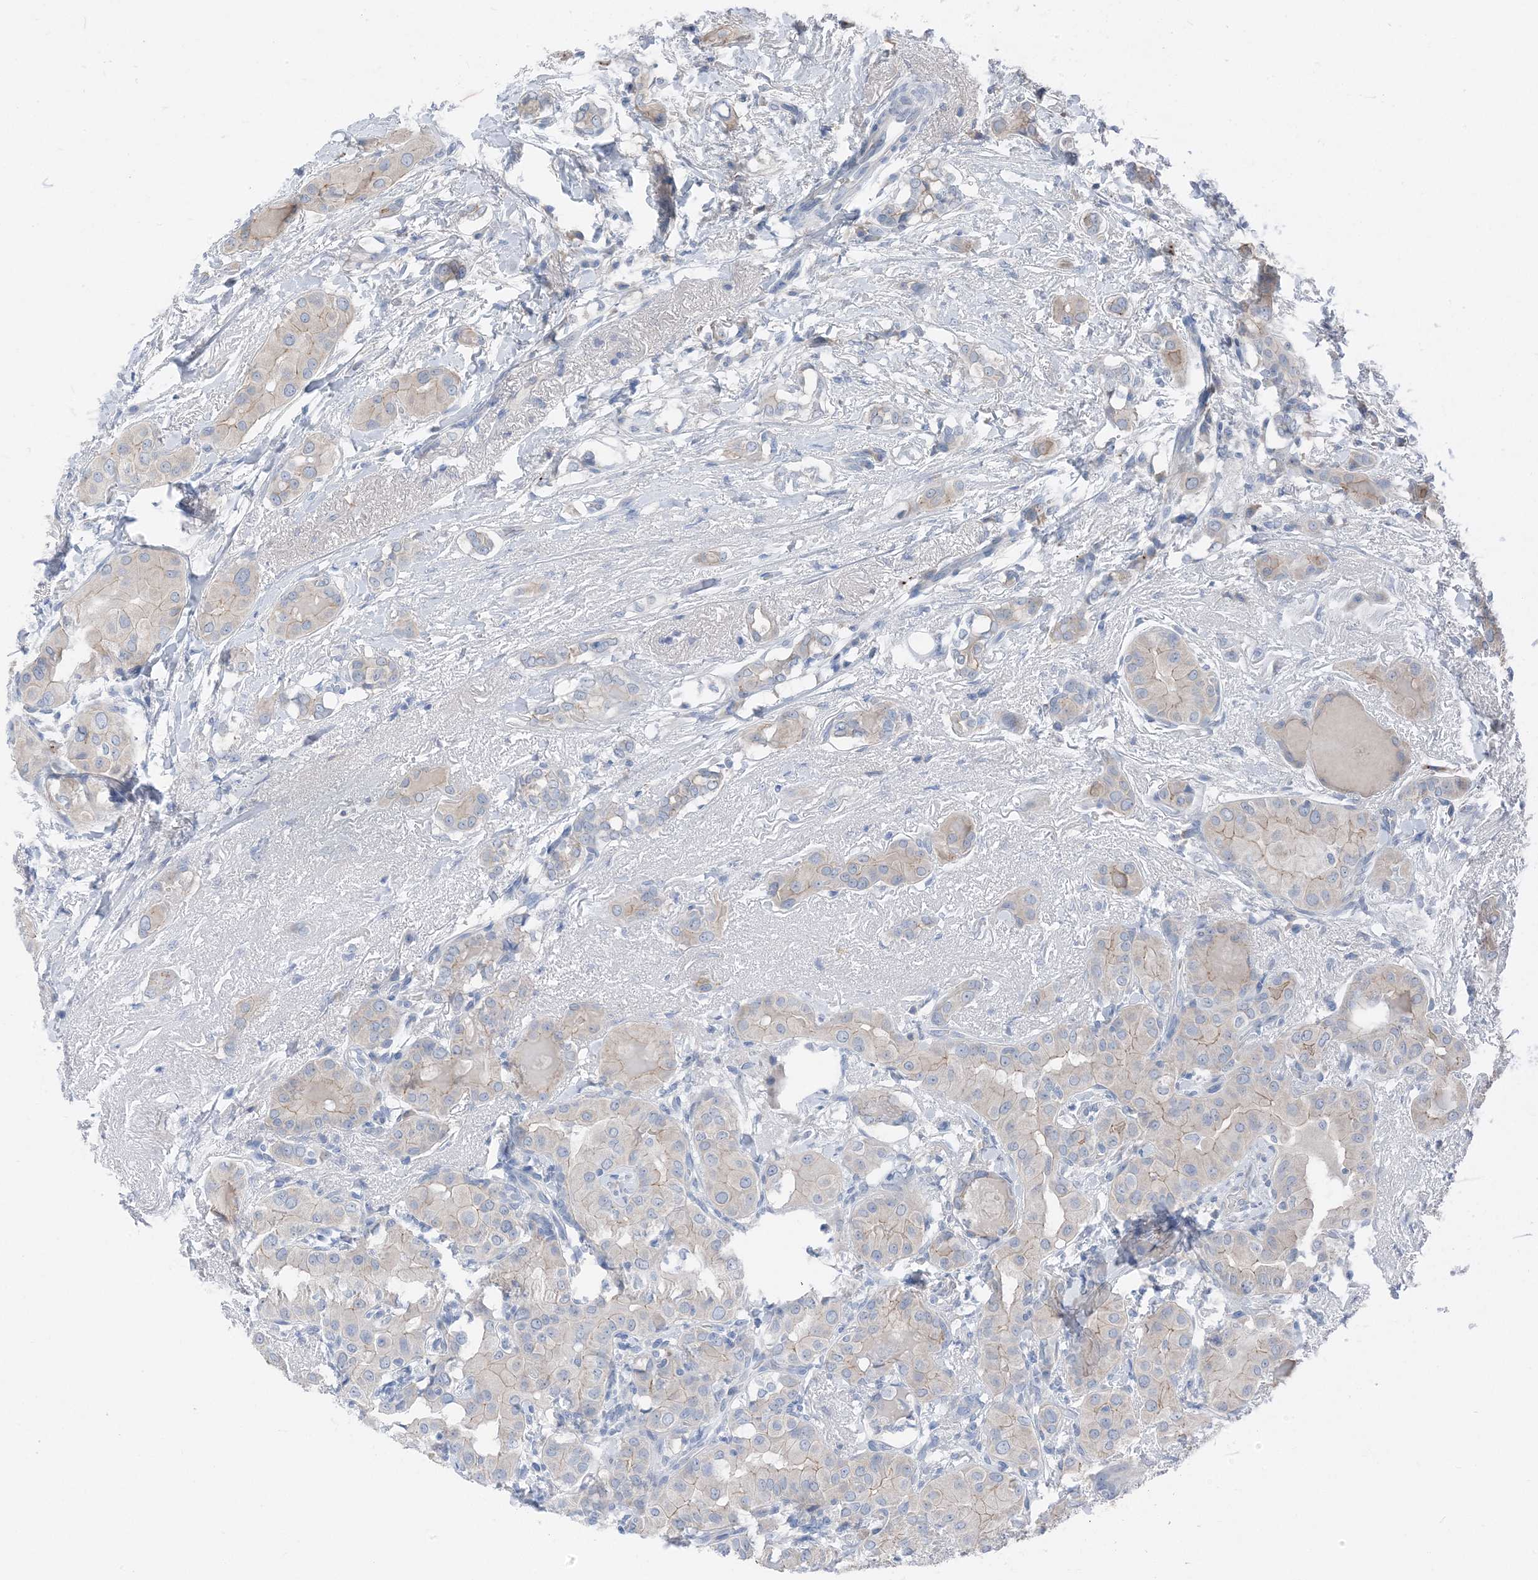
{"staining": {"intensity": "negative", "quantity": "none", "location": "none"}, "tissue": "thyroid cancer", "cell_type": "Tumor cells", "image_type": "cancer", "snomed": [{"axis": "morphology", "description": "Papillary adenocarcinoma, NOS"}, {"axis": "topography", "description": "Thyroid gland"}], "caption": "Image shows no significant protein expression in tumor cells of papillary adenocarcinoma (thyroid).", "gene": "NCOA7", "patient": {"sex": "male", "age": 33}}